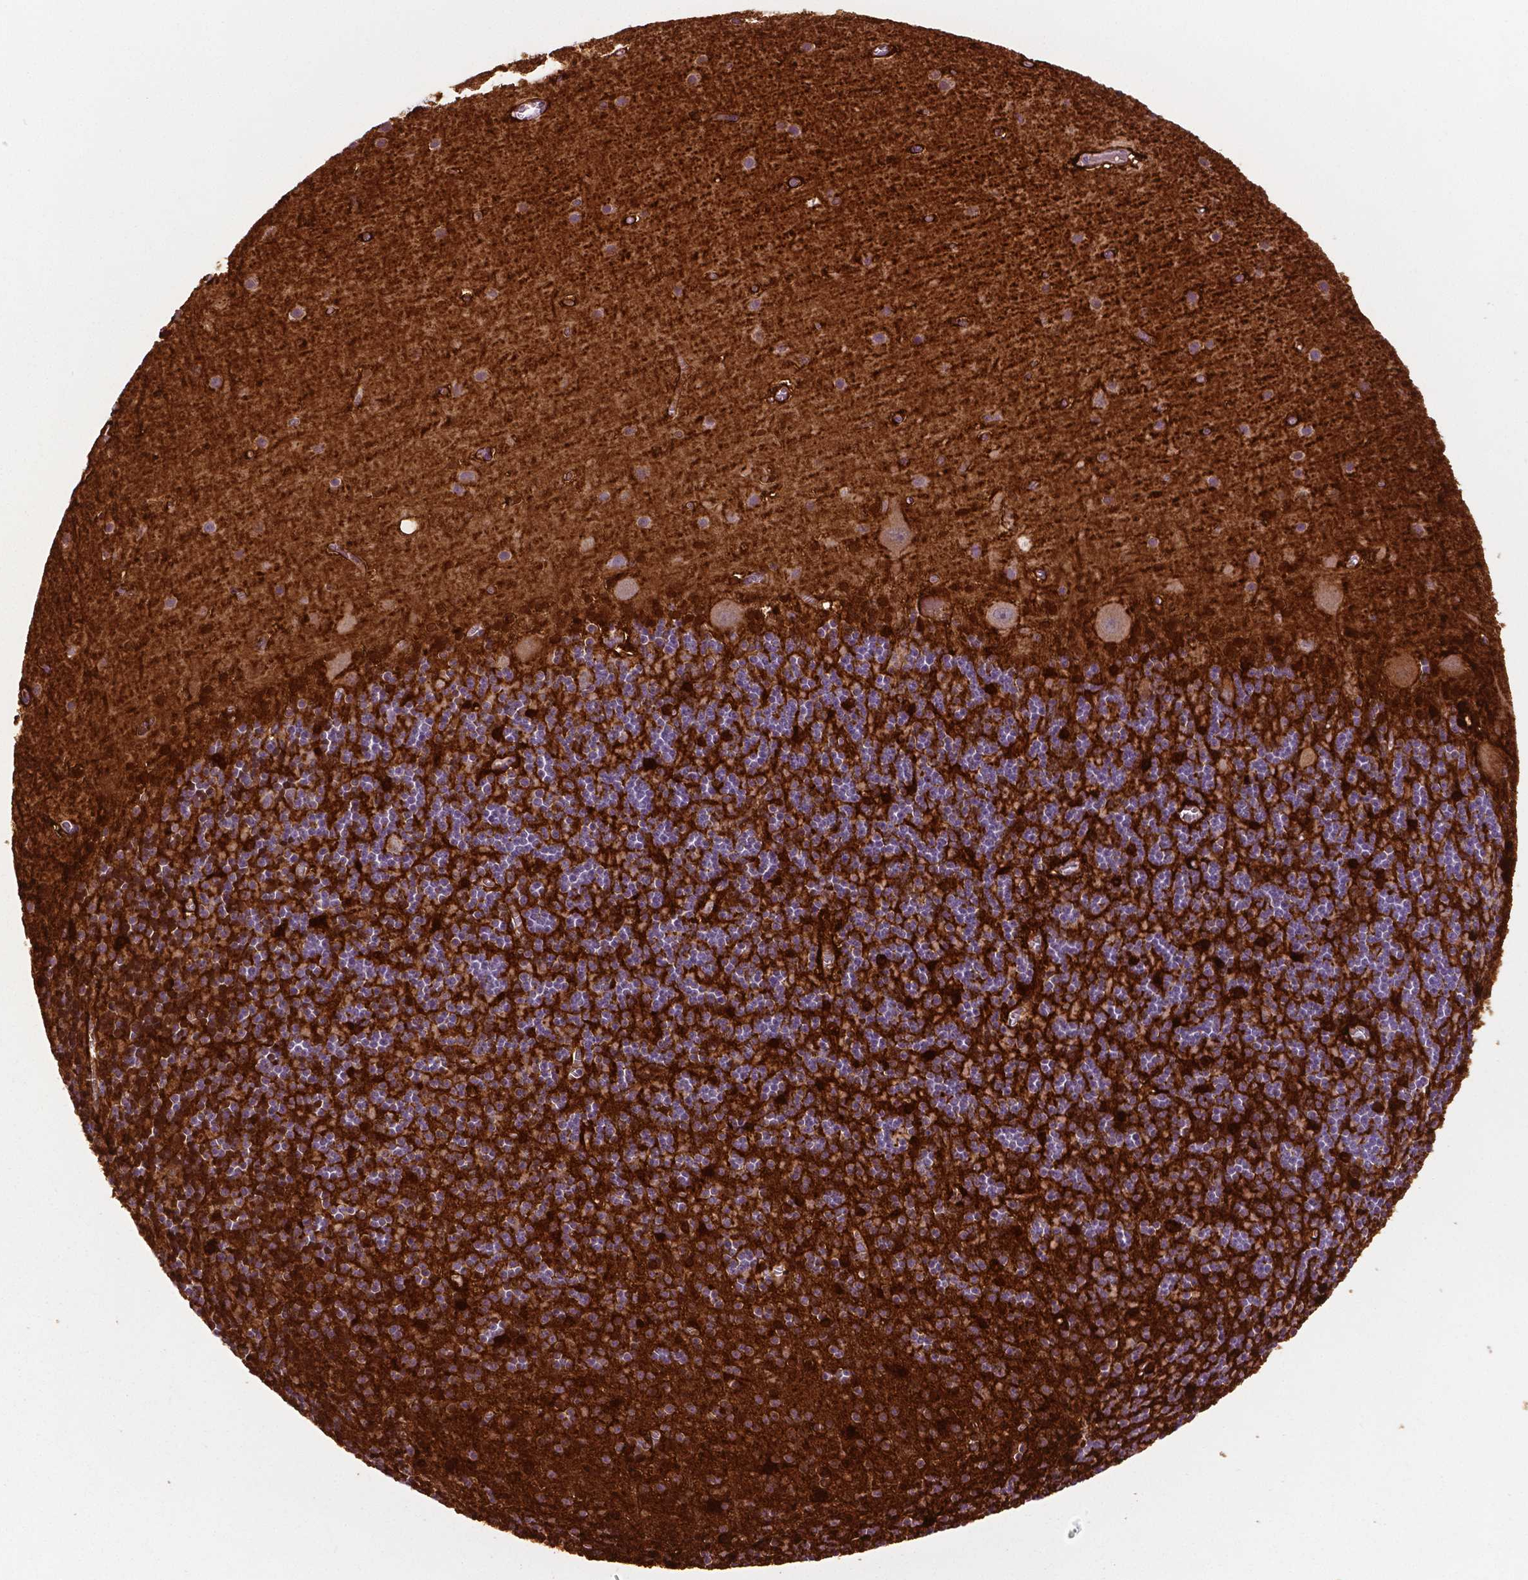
{"staining": {"intensity": "strong", "quantity": "<25%", "location": "cytoplasmic/membranous"}, "tissue": "cerebellum", "cell_type": "Cells in granular layer", "image_type": "normal", "snomed": [{"axis": "morphology", "description": "Normal tissue, NOS"}, {"axis": "topography", "description": "Cerebellum"}], "caption": "DAB (3,3'-diaminobenzidine) immunohistochemical staining of unremarkable human cerebellum demonstrates strong cytoplasmic/membranous protein staining in about <25% of cells in granular layer.", "gene": "PHGDH", "patient": {"sex": "male", "age": 70}}